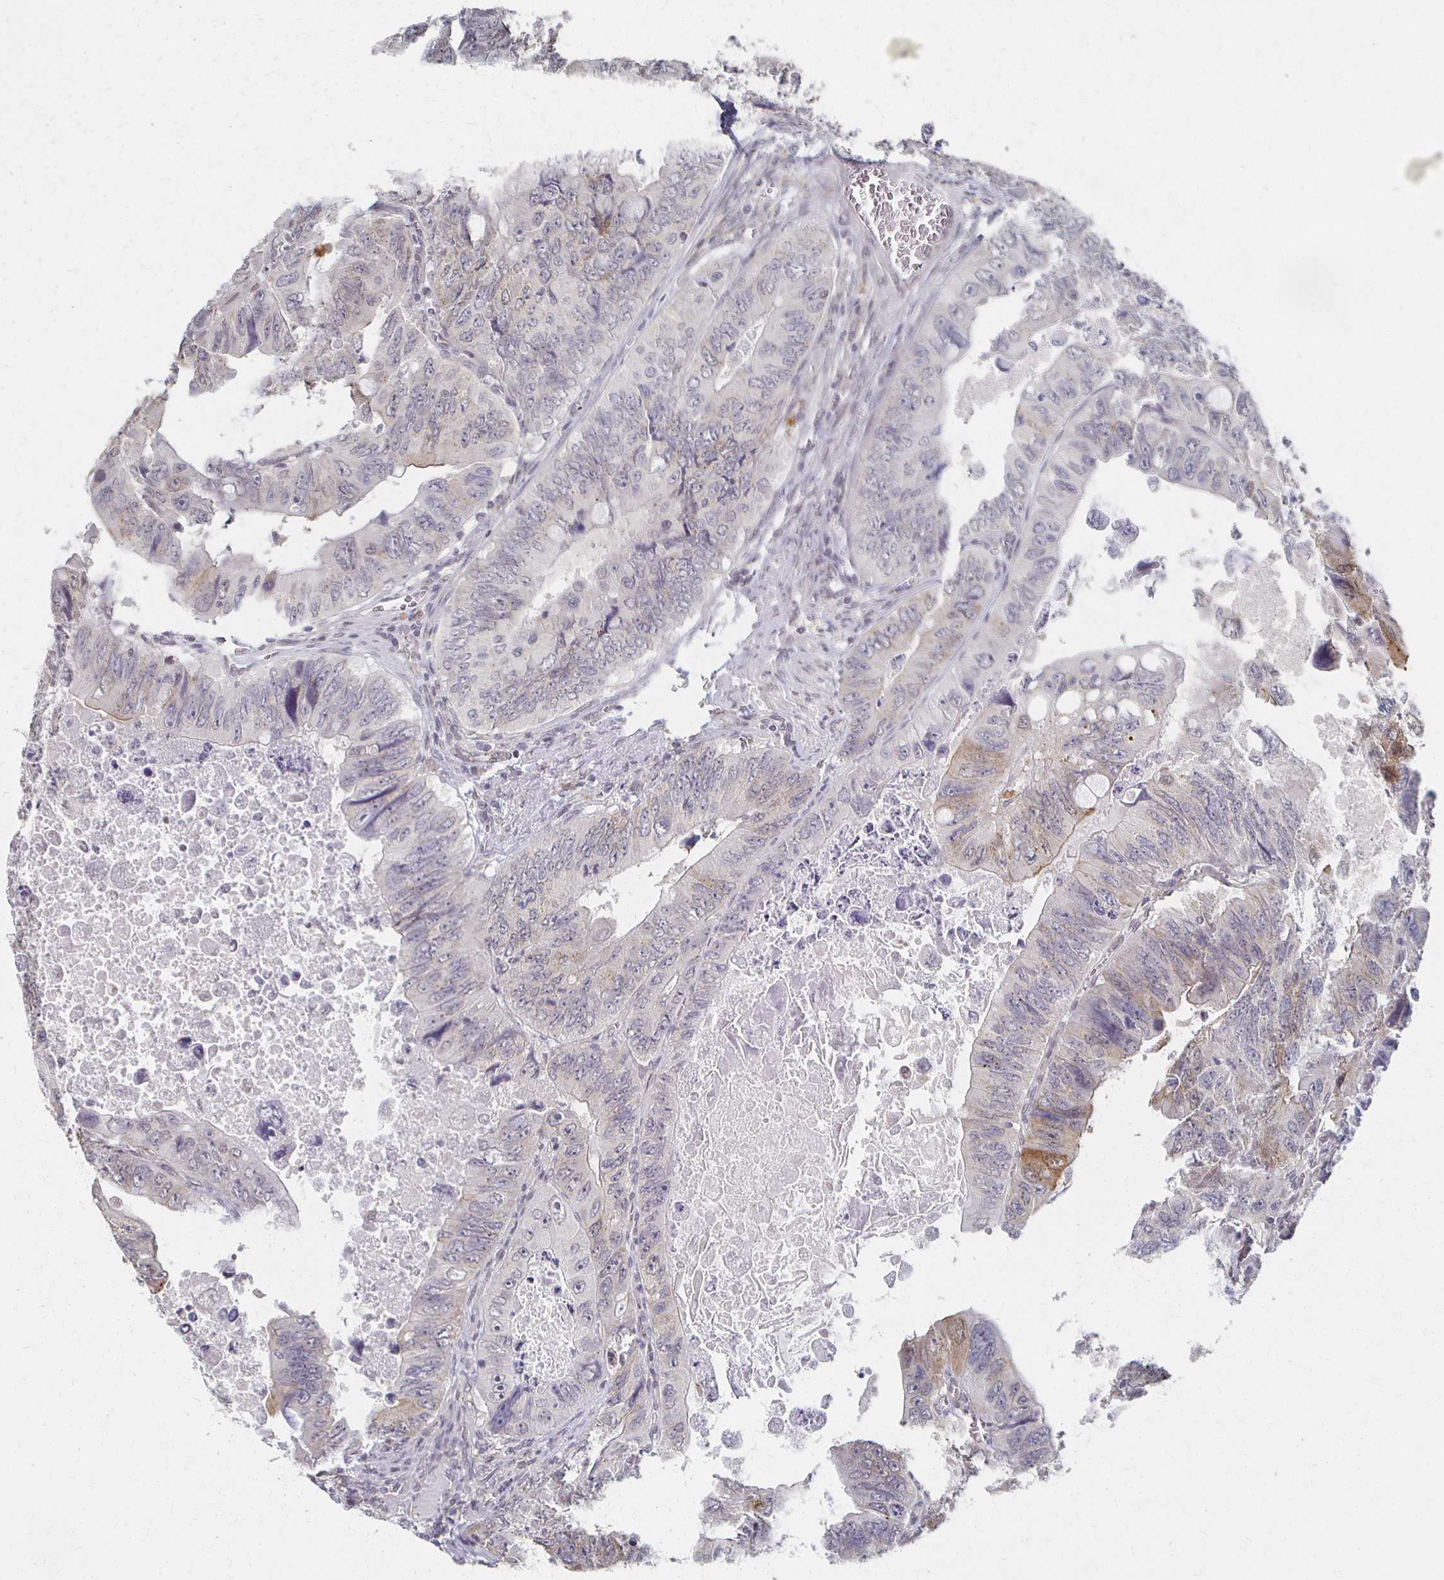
{"staining": {"intensity": "moderate", "quantity": "<25%", "location": "cytoplasmic/membranous"}, "tissue": "colorectal cancer", "cell_type": "Tumor cells", "image_type": "cancer", "snomed": [{"axis": "morphology", "description": "Adenocarcinoma, NOS"}, {"axis": "topography", "description": "Colon"}], "caption": "This histopathology image displays IHC staining of colorectal cancer, with low moderate cytoplasmic/membranous expression in approximately <25% of tumor cells.", "gene": "DAB1", "patient": {"sex": "female", "age": 84}}